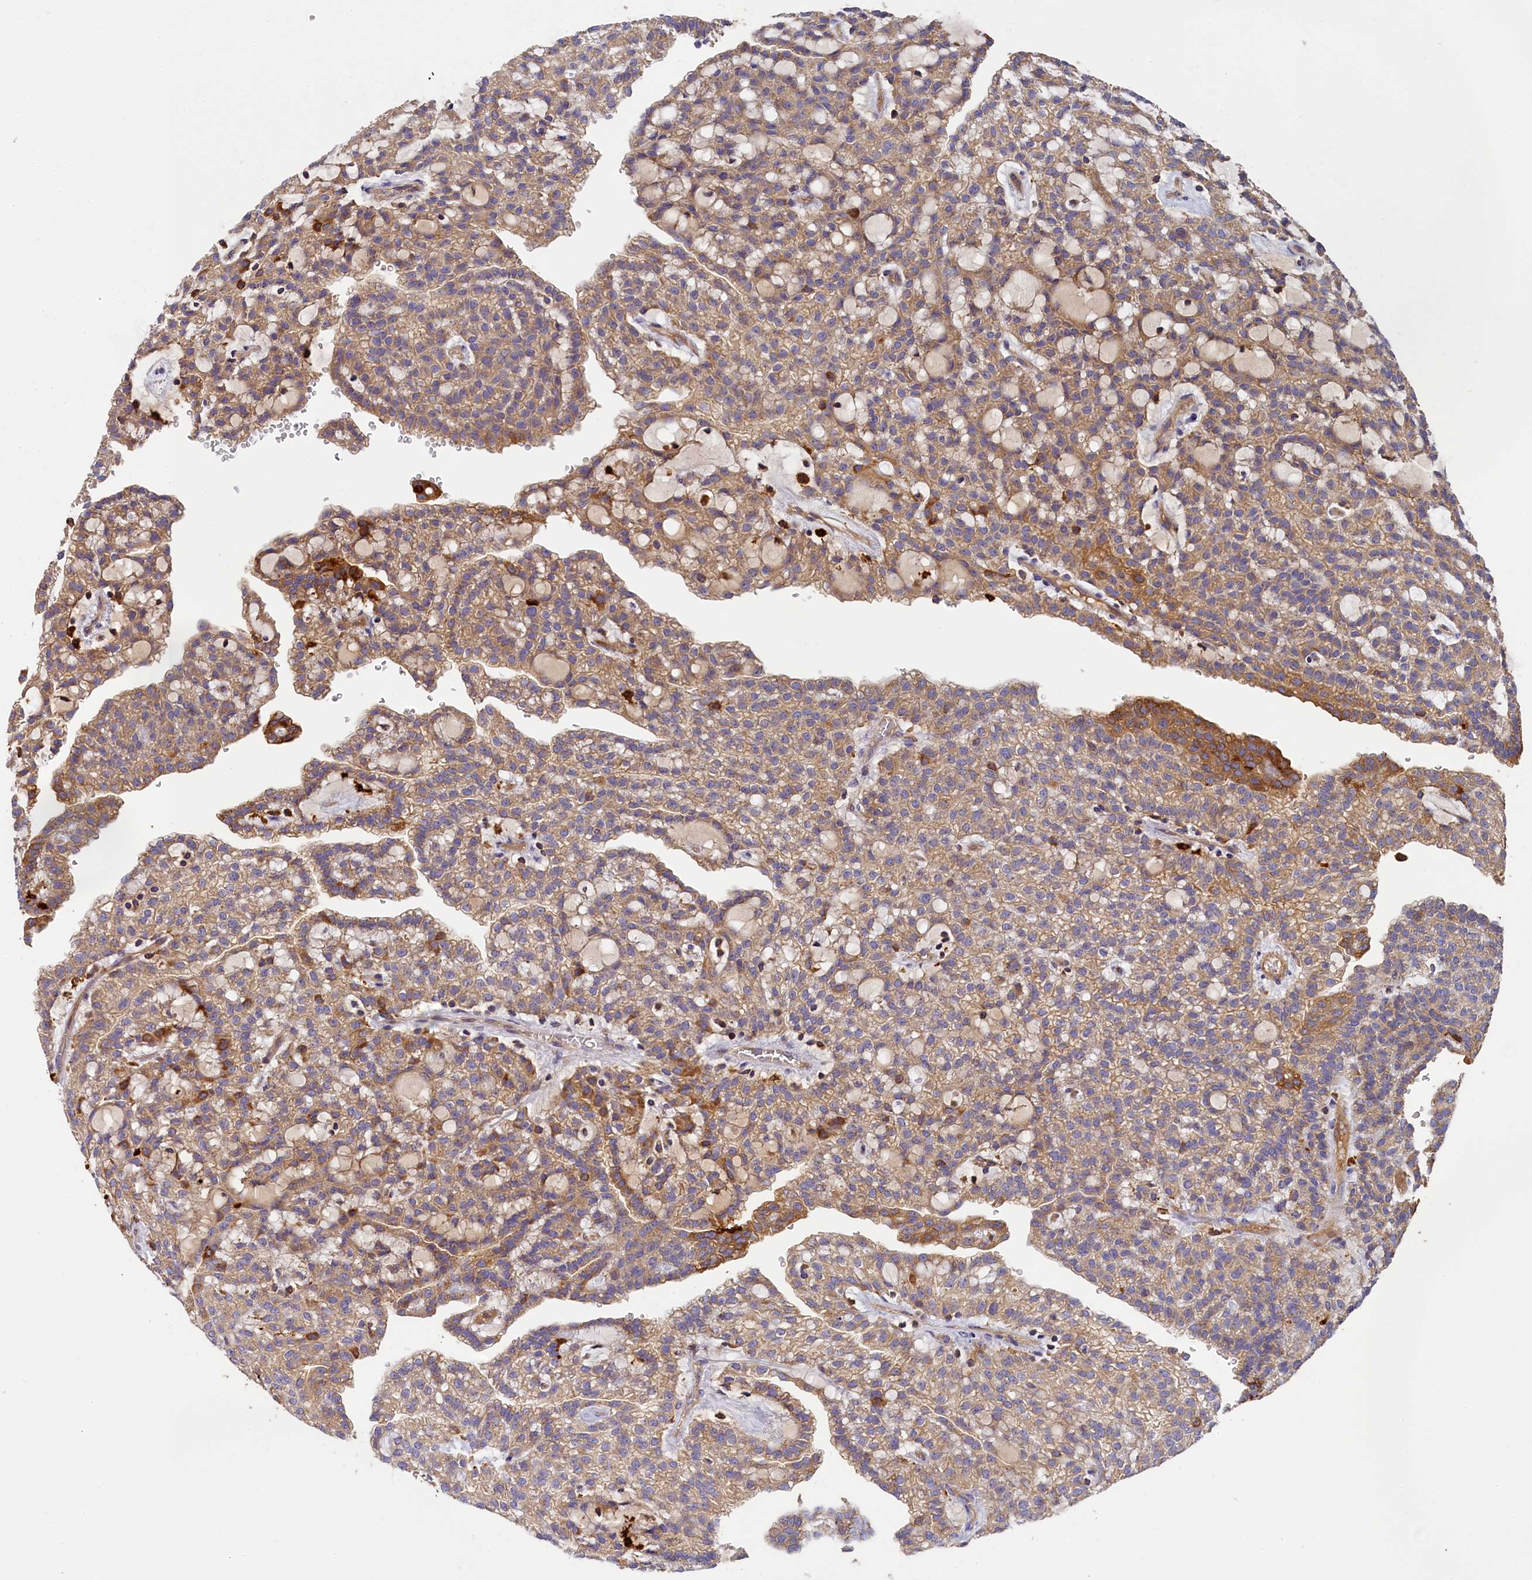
{"staining": {"intensity": "moderate", "quantity": ">75%", "location": "cytoplasmic/membranous"}, "tissue": "renal cancer", "cell_type": "Tumor cells", "image_type": "cancer", "snomed": [{"axis": "morphology", "description": "Adenocarcinoma, NOS"}, {"axis": "topography", "description": "Kidney"}], "caption": "Renal cancer tissue displays moderate cytoplasmic/membranous staining in approximately >75% of tumor cells, visualized by immunohistochemistry.", "gene": "SEC31B", "patient": {"sex": "male", "age": 63}}